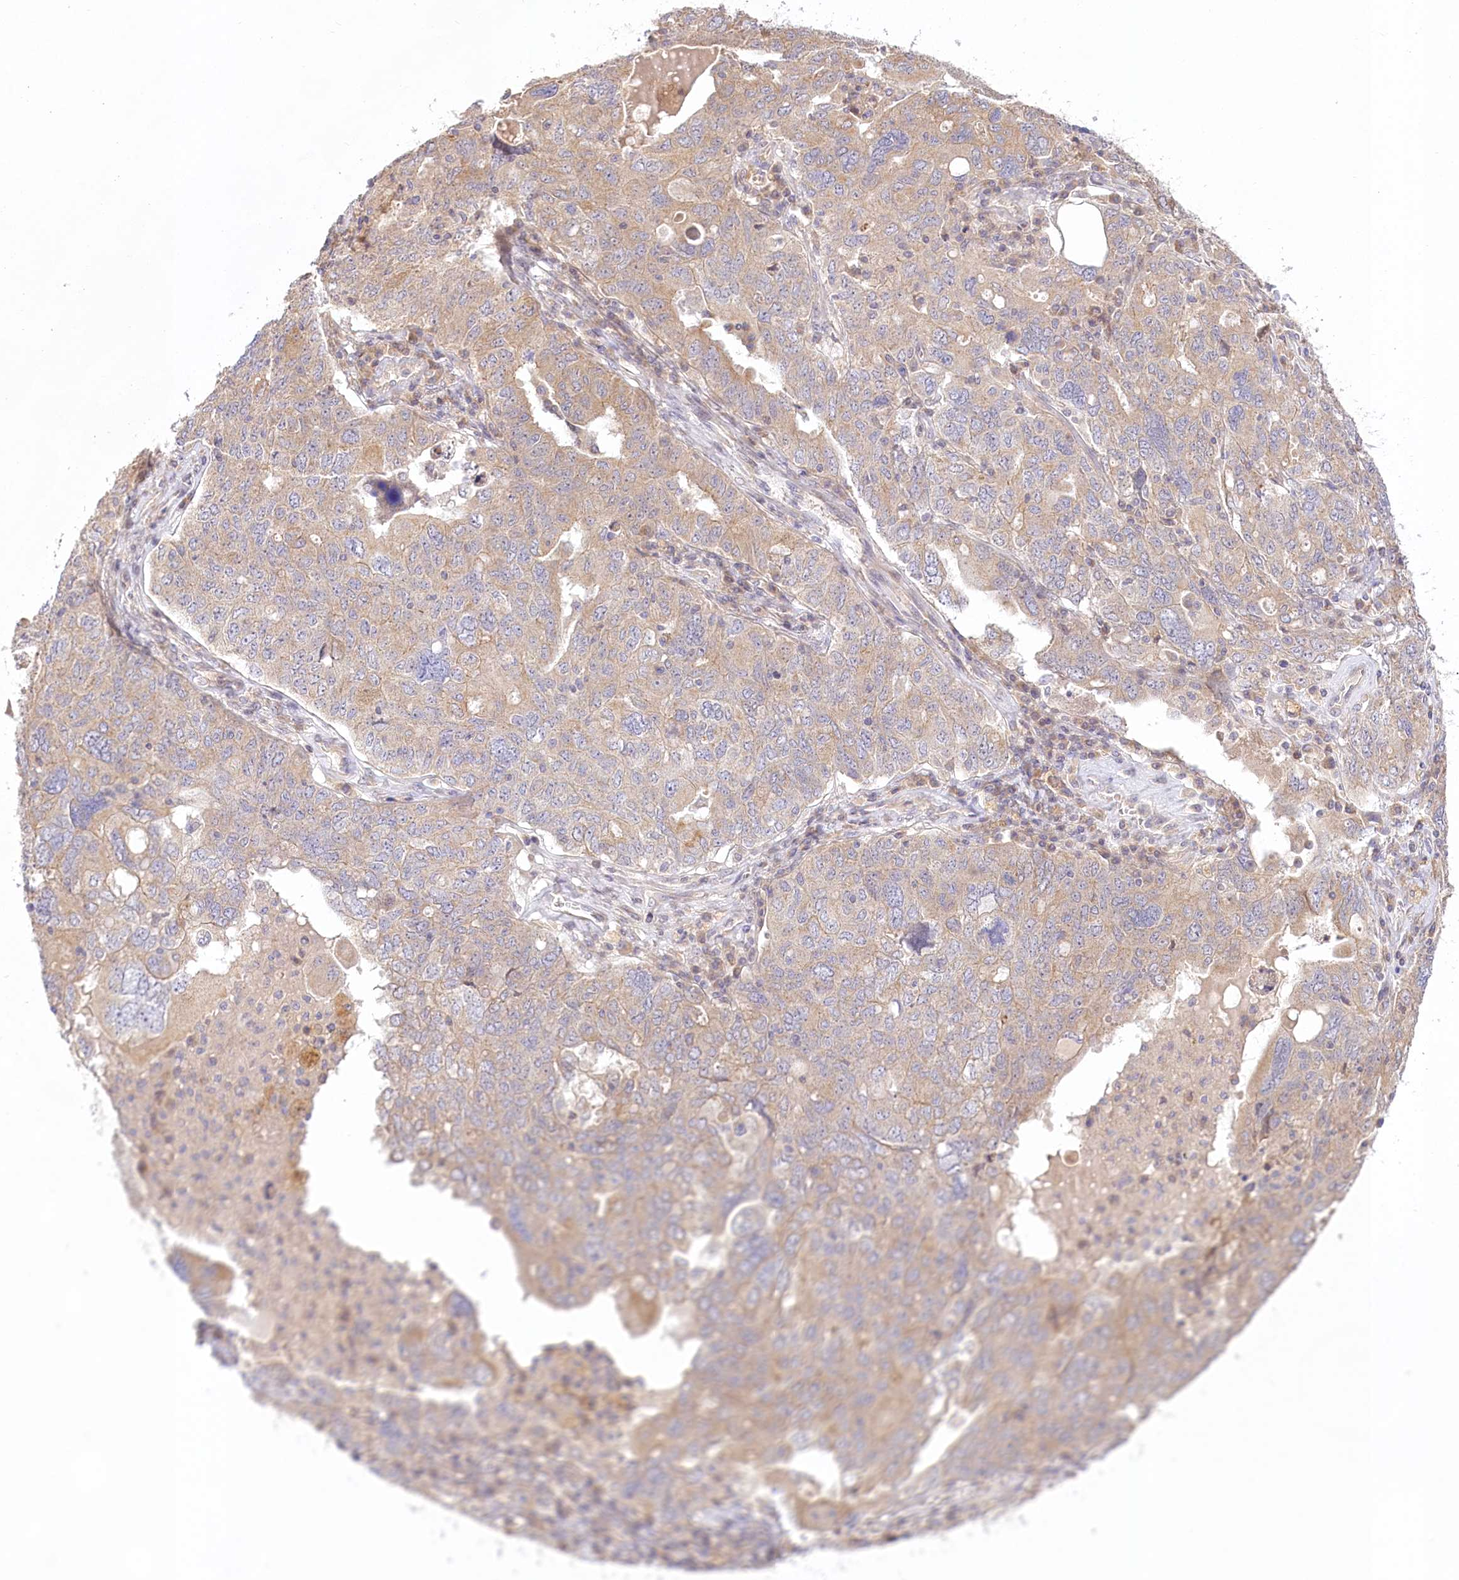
{"staining": {"intensity": "weak", "quantity": "25%-75%", "location": "cytoplasmic/membranous"}, "tissue": "ovarian cancer", "cell_type": "Tumor cells", "image_type": "cancer", "snomed": [{"axis": "morphology", "description": "Carcinoma, endometroid"}, {"axis": "topography", "description": "Ovary"}], "caption": "This histopathology image displays endometroid carcinoma (ovarian) stained with immunohistochemistry to label a protein in brown. The cytoplasmic/membranous of tumor cells show weak positivity for the protein. Nuclei are counter-stained blue.", "gene": "PYROXD1", "patient": {"sex": "female", "age": 62}}